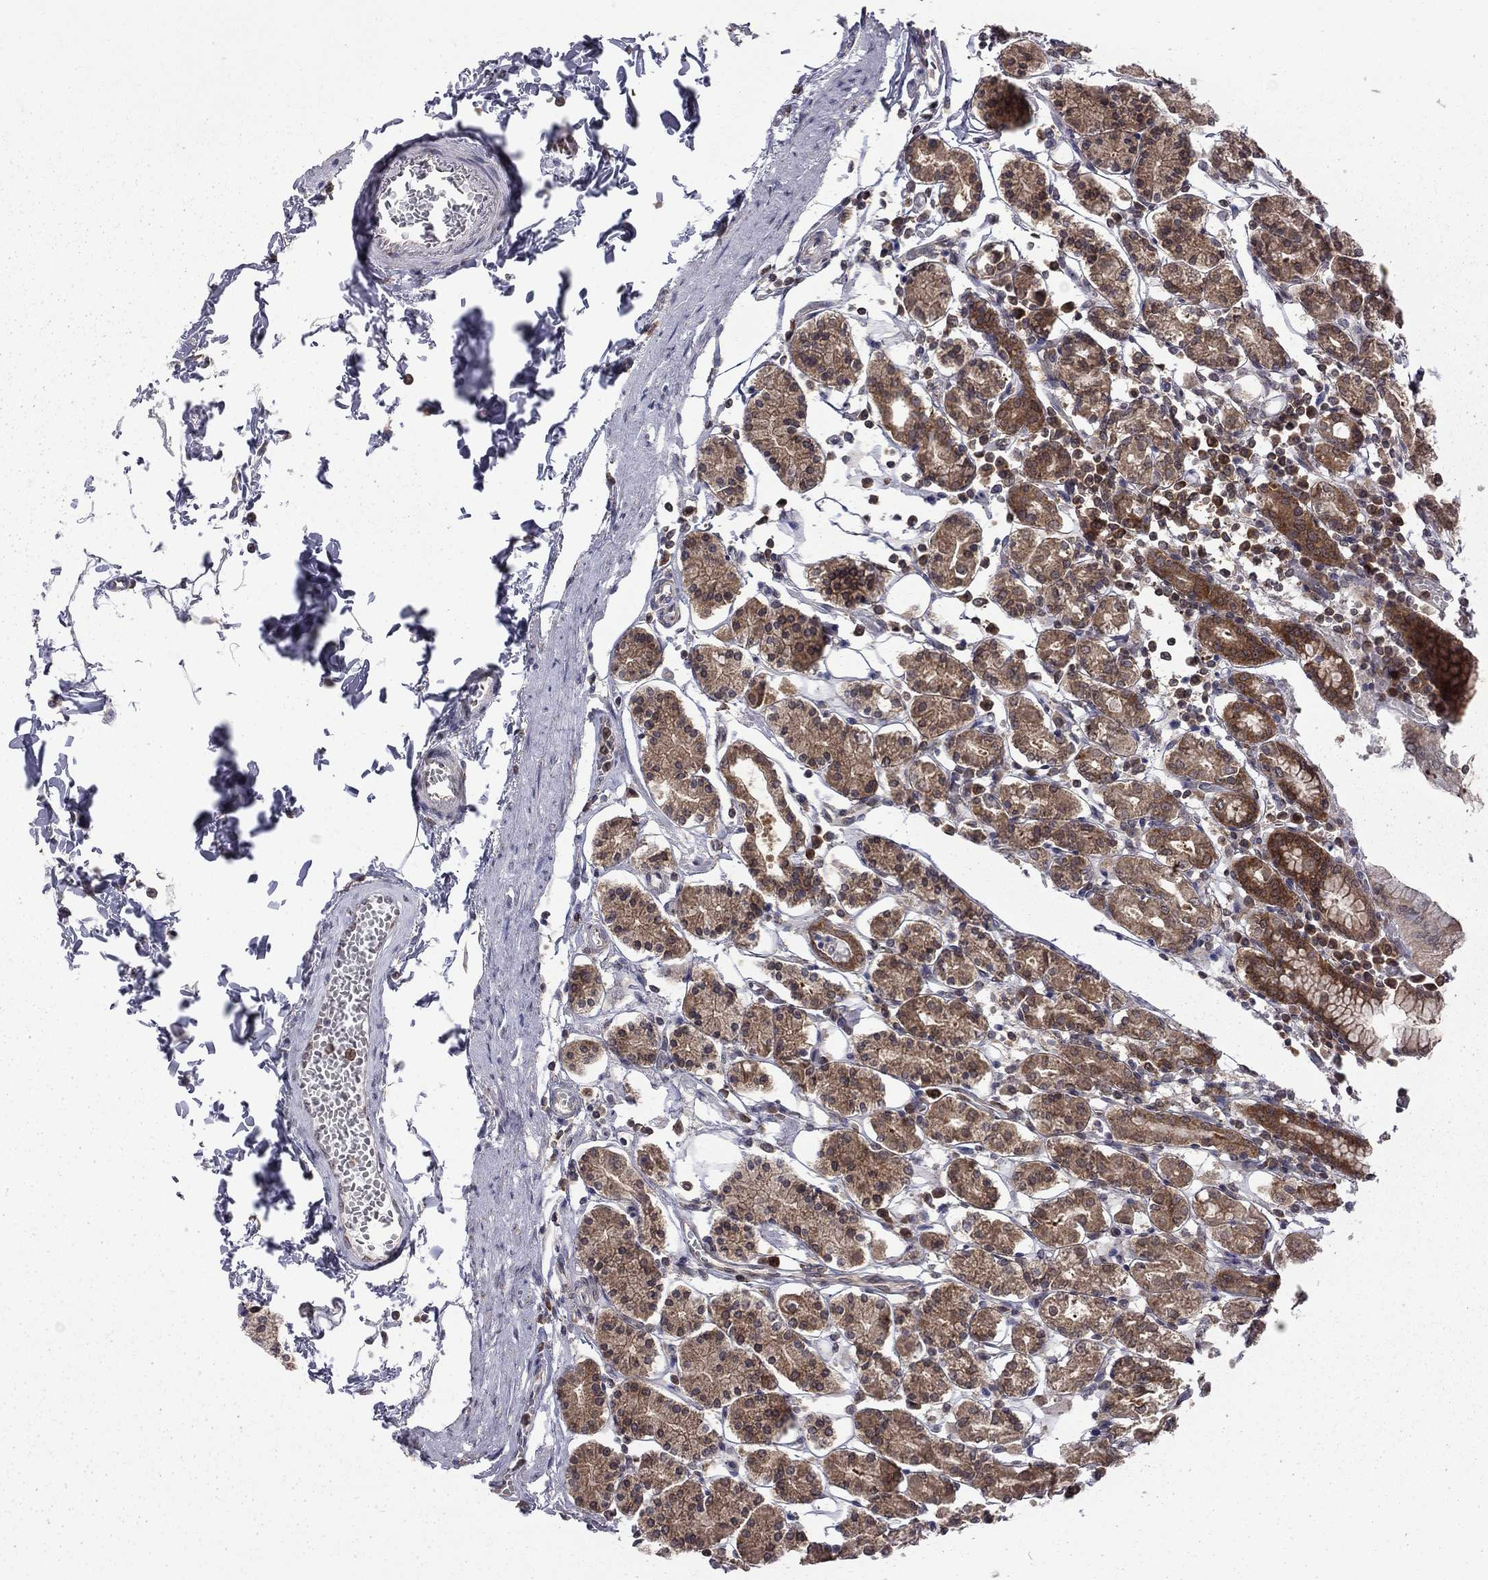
{"staining": {"intensity": "strong", "quantity": ">75%", "location": "cytoplasmic/membranous"}, "tissue": "stomach", "cell_type": "Glandular cells", "image_type": "normal", "snomed": [{"axis": "morphology", "description": "Normal tissue, NOS"}, {"axis": "topography", "description": "Stomach, upper"}, {"axis": "topography", "description": "Stomach"}], "caption": "High-power microscopy captured an immunohistochemistry histopathology image of unremarkable stomach, revealing strong cytoplasmic/membranous positivity in about >75% of glandular cells.", "gene": "NAA50", "patient": {"sex": "male", "age": 62}}